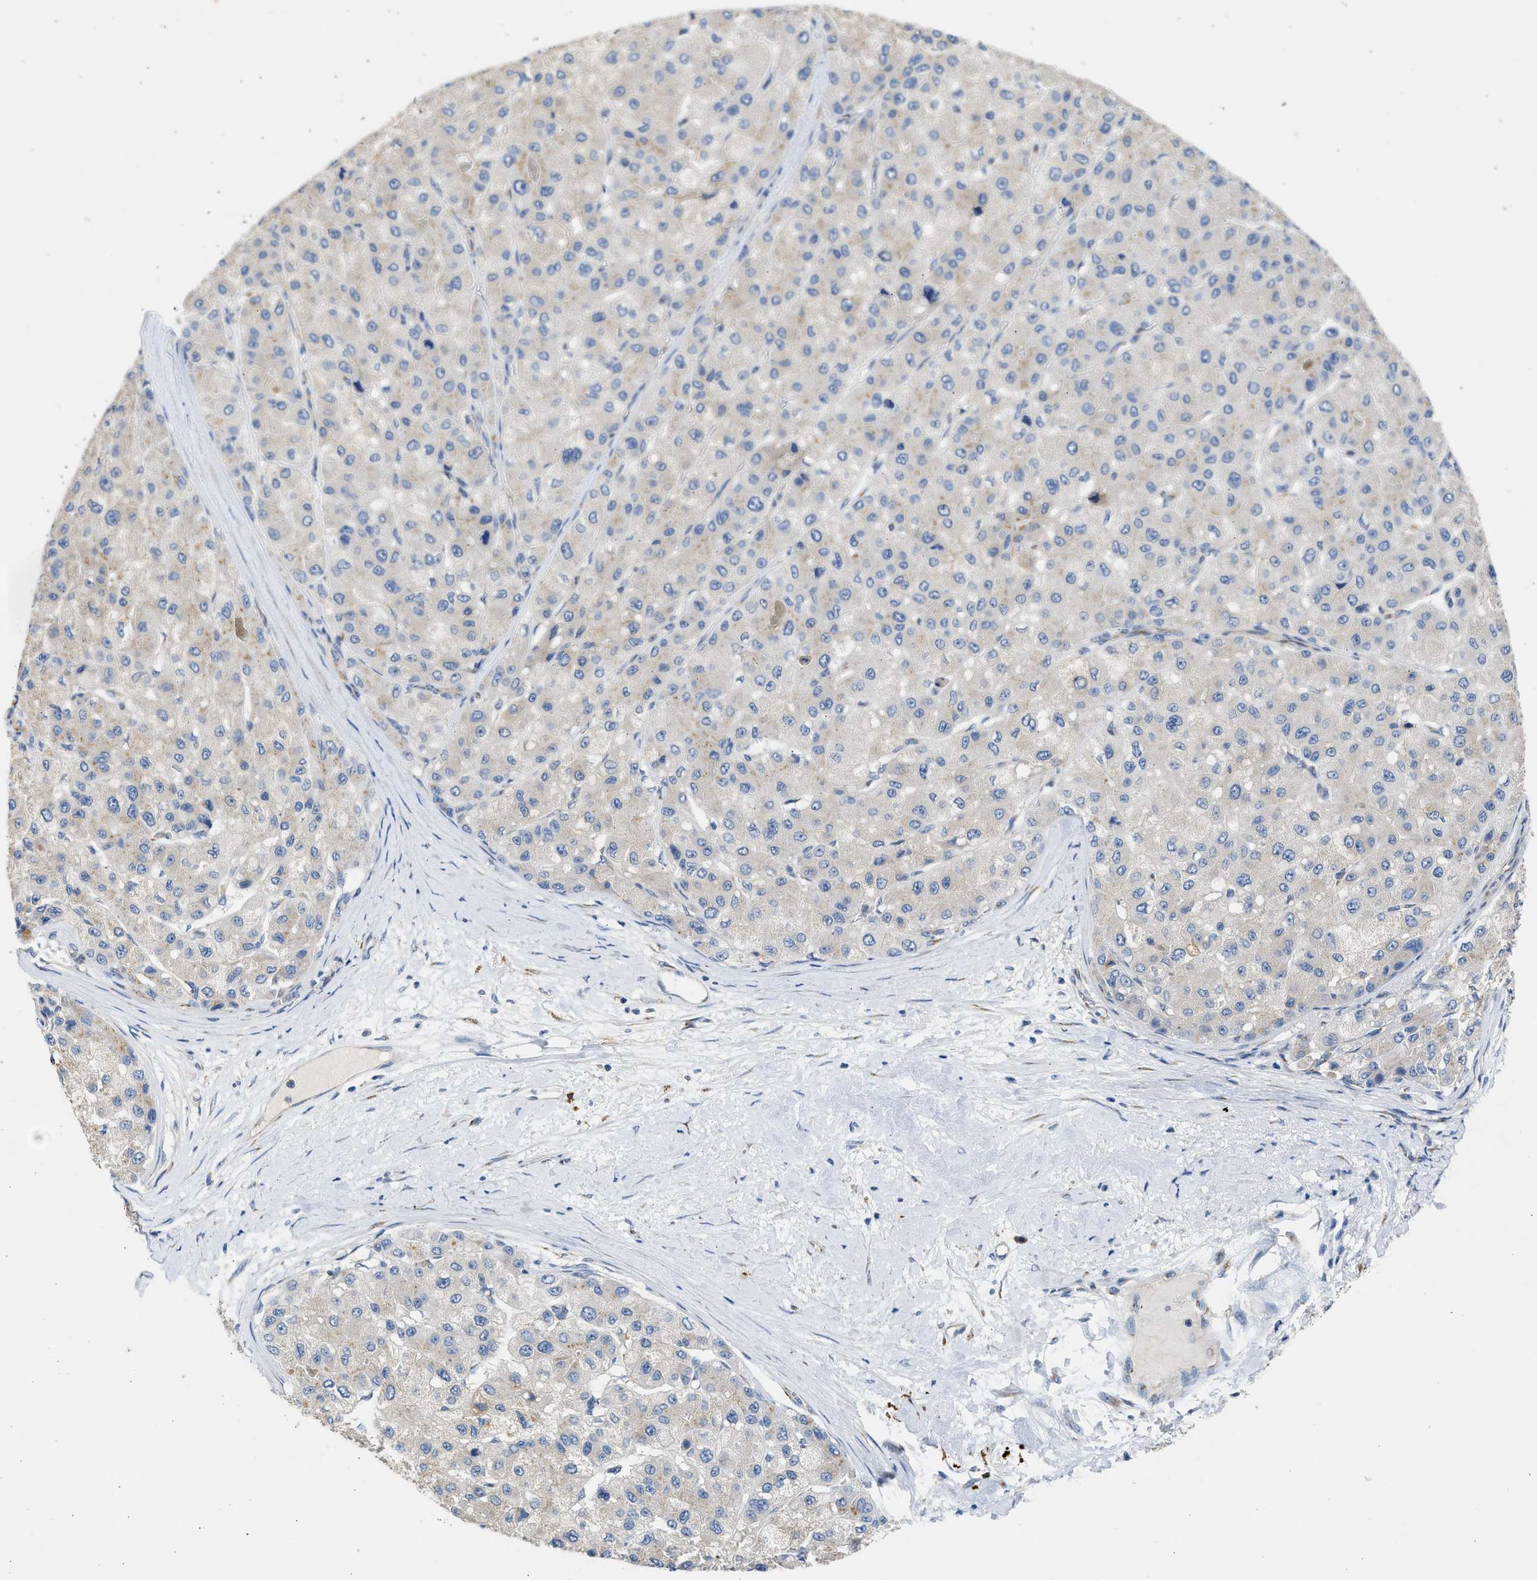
{"staining": {"intensity": "negative", "quantity": "none", "location": "none"}, "tissue": "liver cancer", "cell_type": "Tumor cells", "image_type": "cancer", "snomed": [{"axis": "morphology", "description": "Carcinoma, Hepatocellular, NOS"}, {"axis": "topography", "description": "Liver"}], "caption": "IHC micrograph of liver cancer (hepatocellular carcinoma) stained for a protein (brown), which displays no staining in tumor cells.", "gene": "IPO8", "patient": {"sex": "male", "age": 80}}